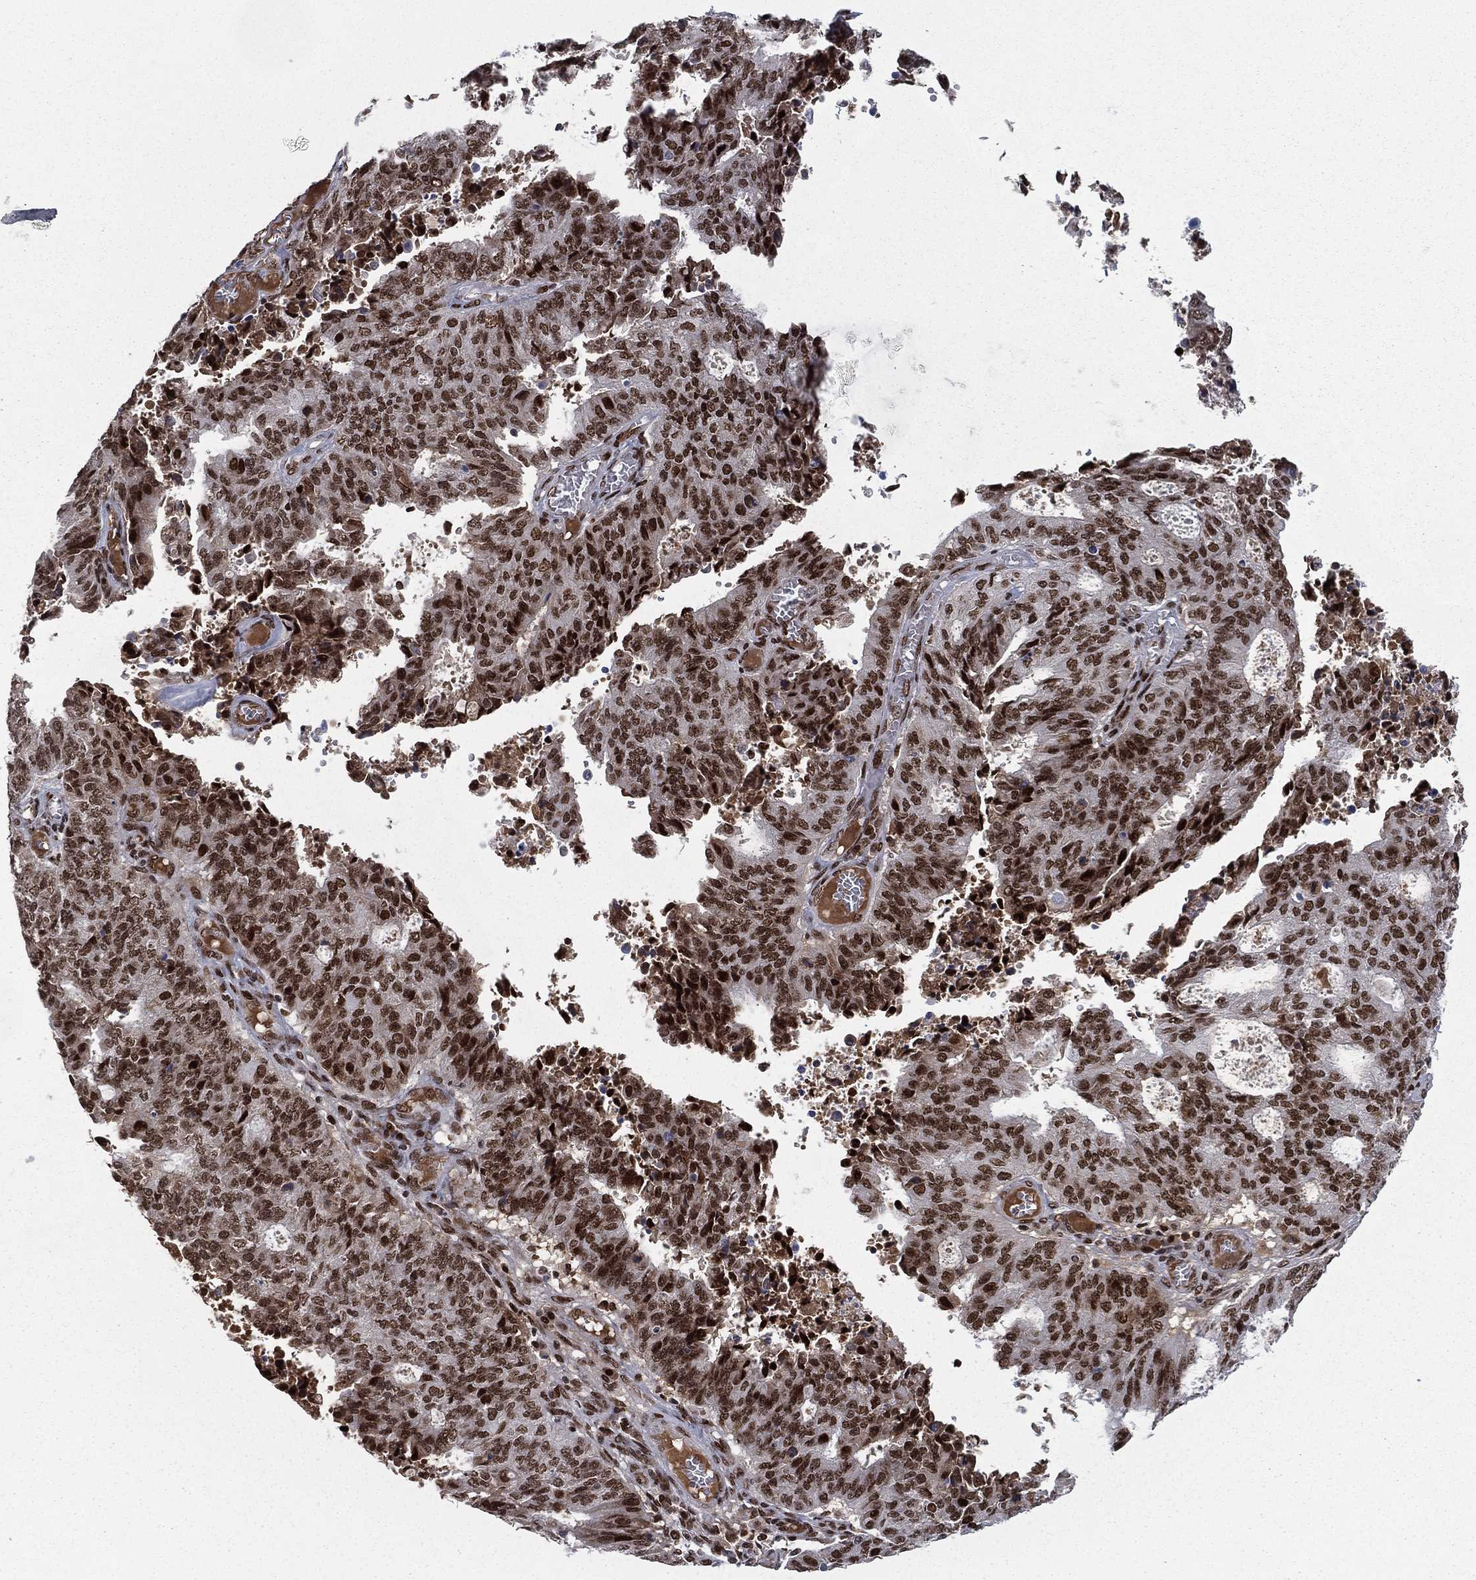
{"staining": {"intensity": "strong", "quantity": ">75%", "location": "nuclear"}, "tissue": "endometrial cancer", "cell_type": "Tumor cells", "image_type": "cancer", "snomed": [{"axis": "morphology", "description": "Adenocarcinoma, NOS"}, {"axis": "topography", "description": "Endometrium"}], "caption": "Endometrial cancer (adenocarcinoma) tissue demonstrates strong nuclear expression in approximately >75% of tumor cells", "gene": "RTF1", "patient": {"sex": "female", "age": 82}}